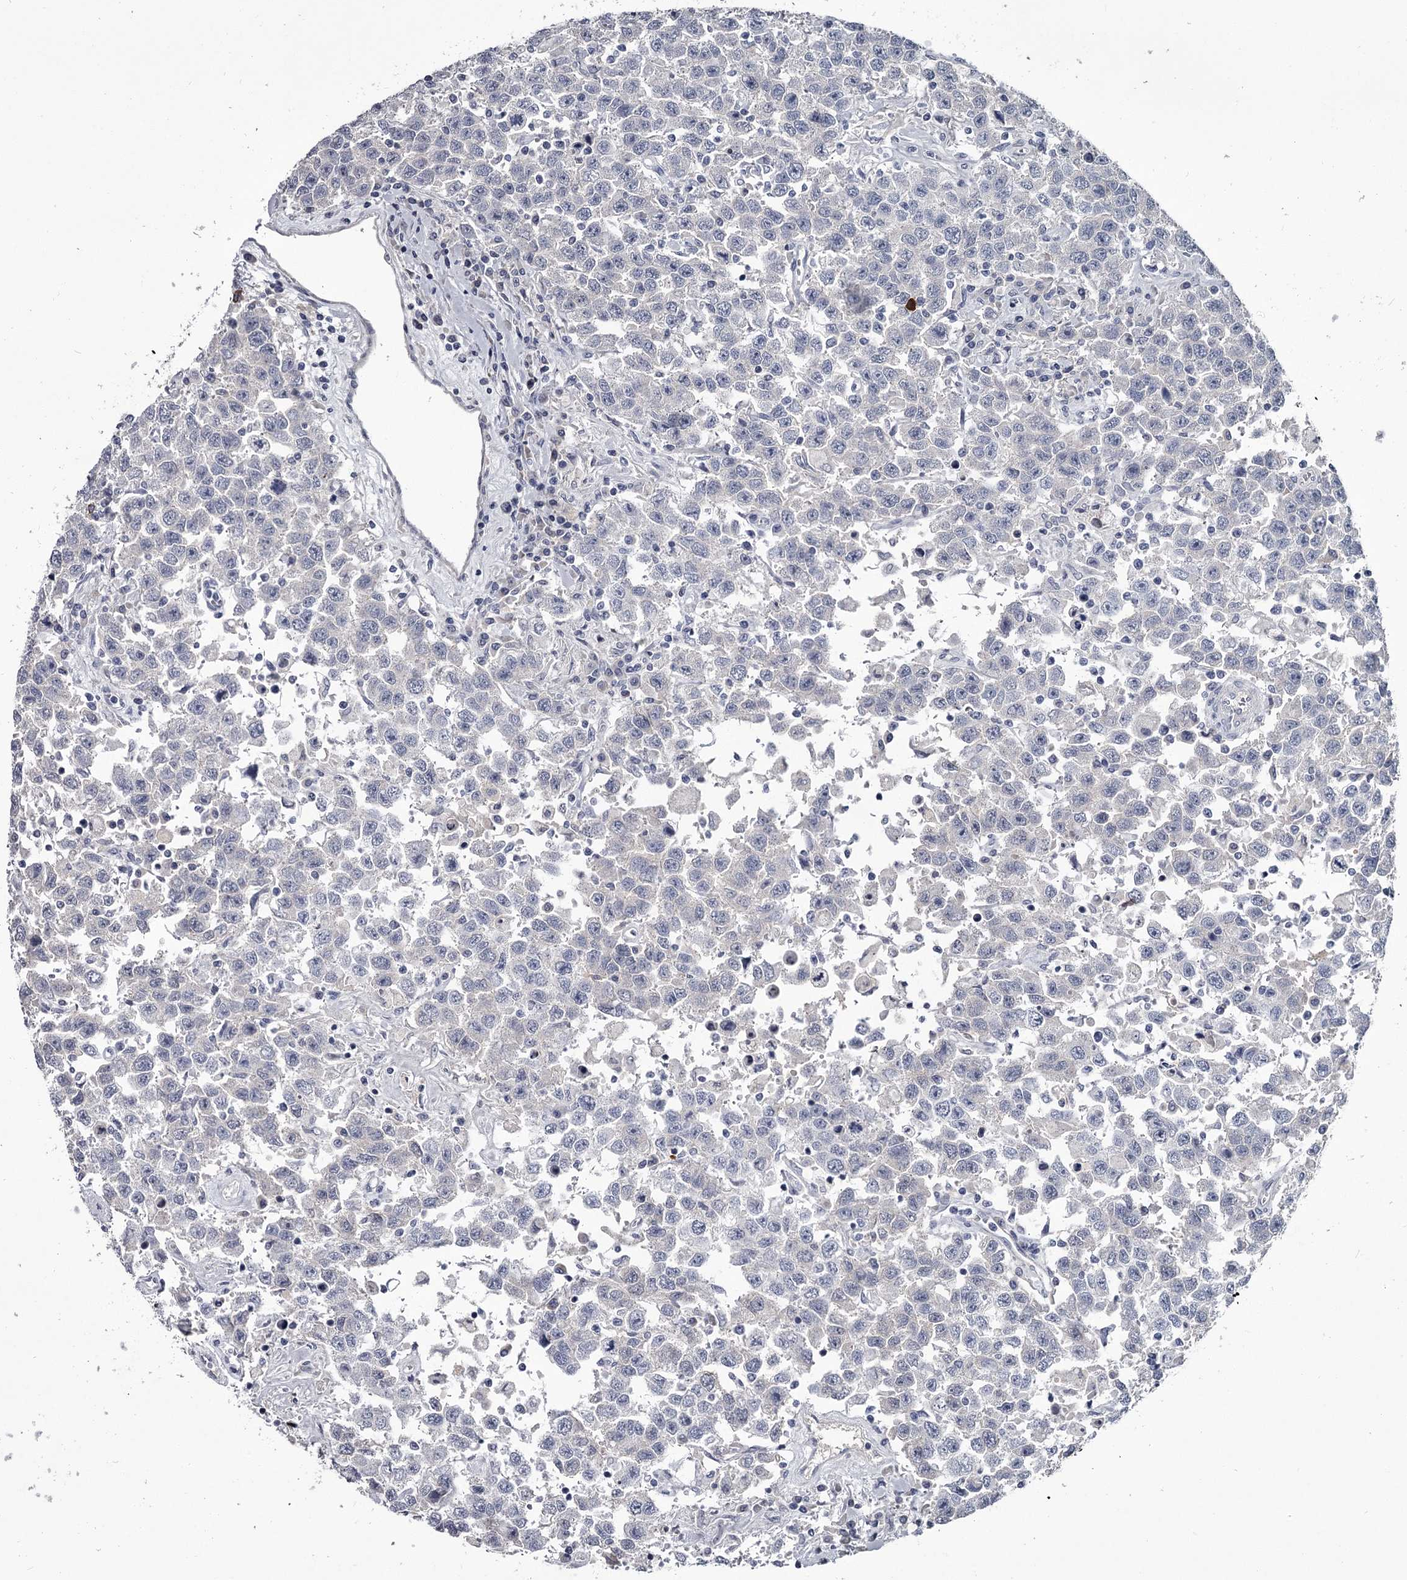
{"staining": {"intensity": "negative", "quantity": "none", "location": "none"}, "tissue": "testis cancer", "cell_type": "Tumor cells", "image_type": "cancer", "snomed": [{"axis": "morphology", "description": "Seminoma, NOS"}, {"axis": "topography", "description": "Testis"}], "caption": "Tumor cells show no significant protein expression in seminoma (testis). (DAB (3,3'-diaminobenzidine) immunohistochemistry (IHC), high magnification).", "gene": "DAO", "patient": {"sex": "male", "age": 41}}